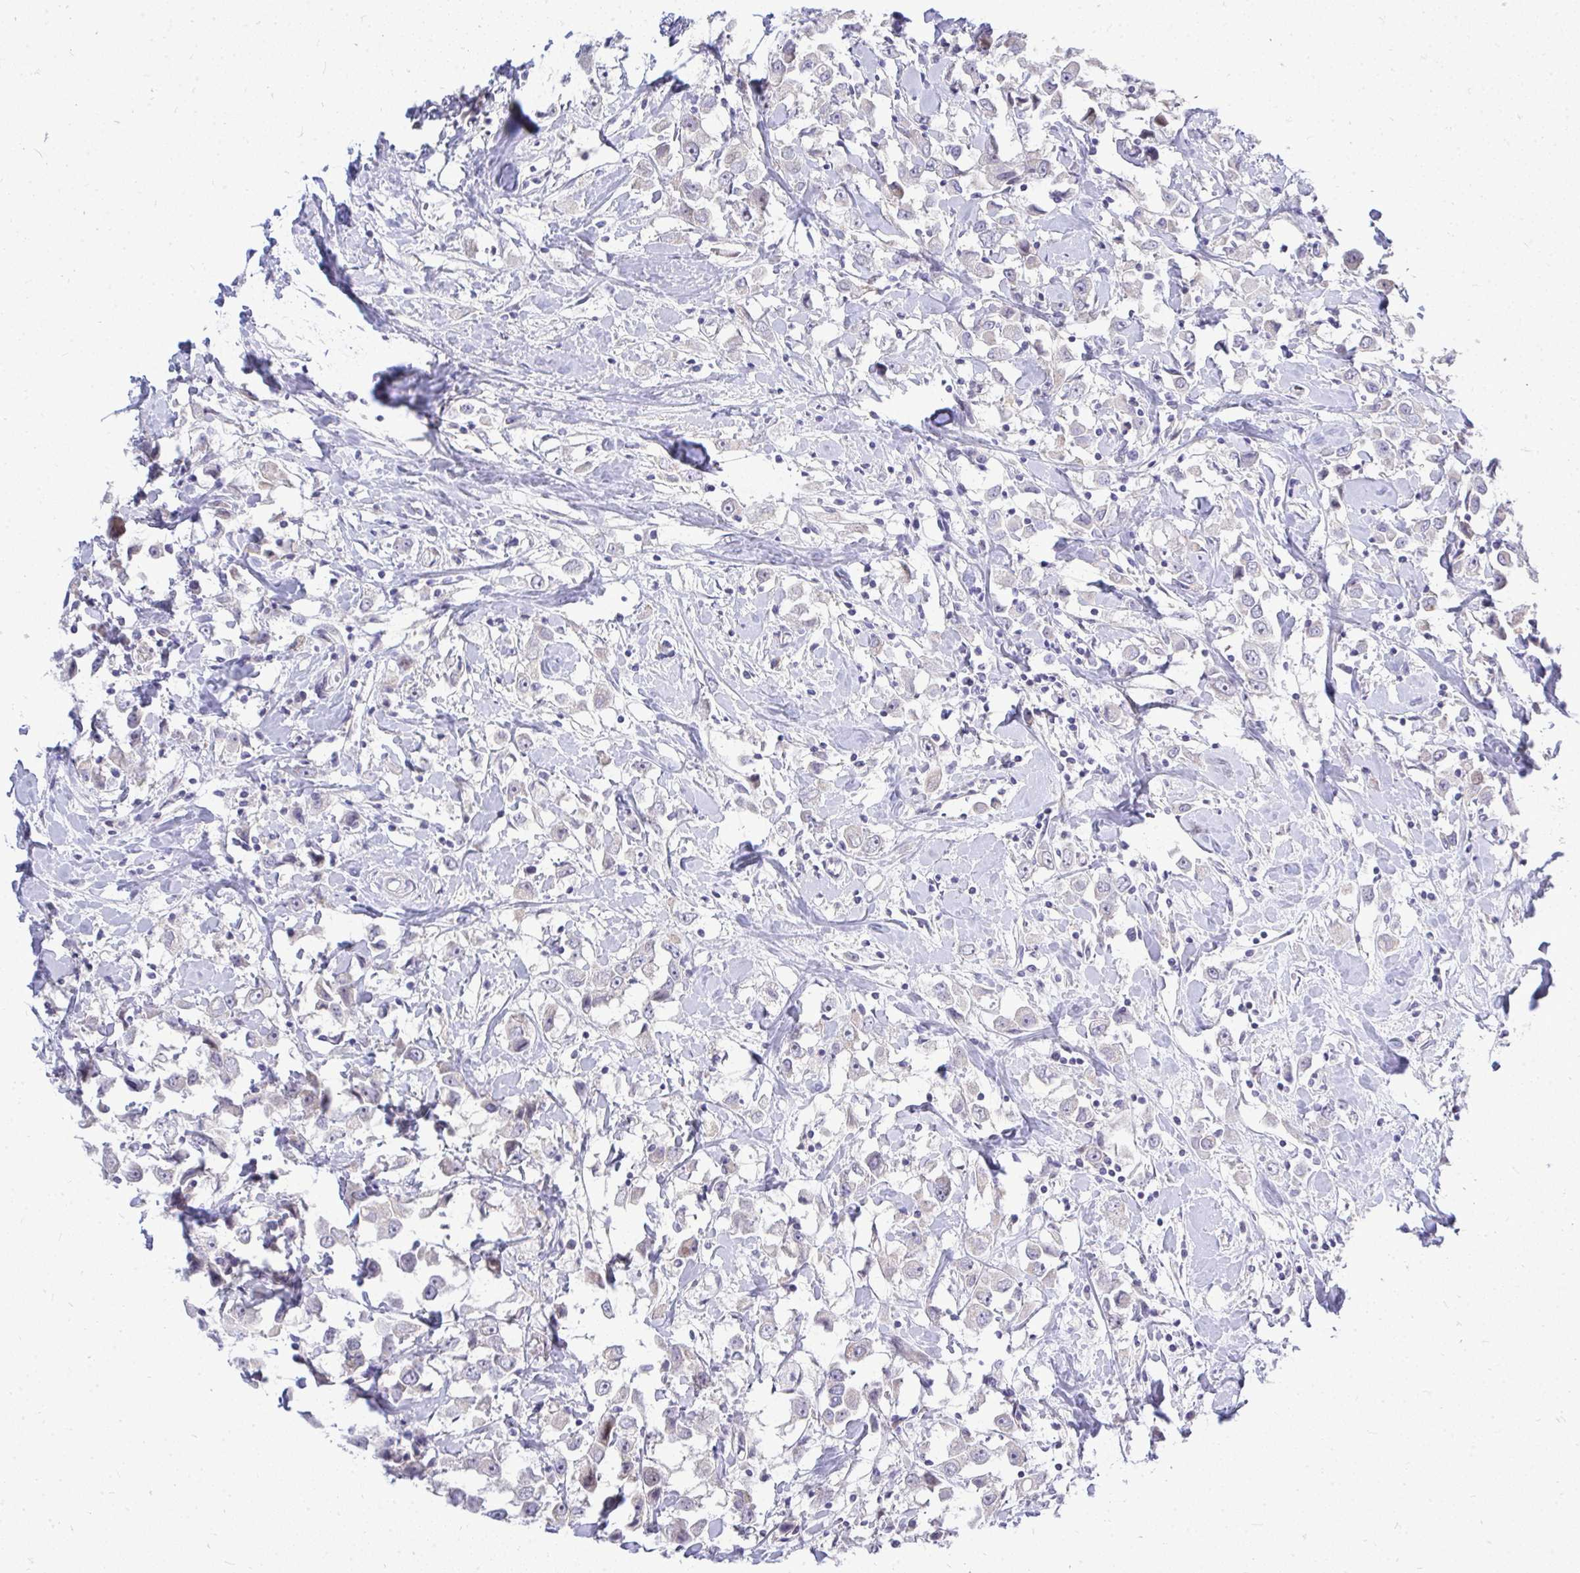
{"staining": {"intensity": "negative", "quantity": "none", "location": "none"}, "tissue": "breast cancer", "cell_type": "Tumor cells", "image_type": "cancer", "snomed": [{"axis": "morphology", "description": "Duct carcinoma"}, {"axis": "topography", "description": "Breast"}], "caption": "Breast cancer was stained to show a protein in brown. There is no significant expression in tumor cells.", "gene": "OR8D1", "patient": {"sex": "female", "age": 61}}